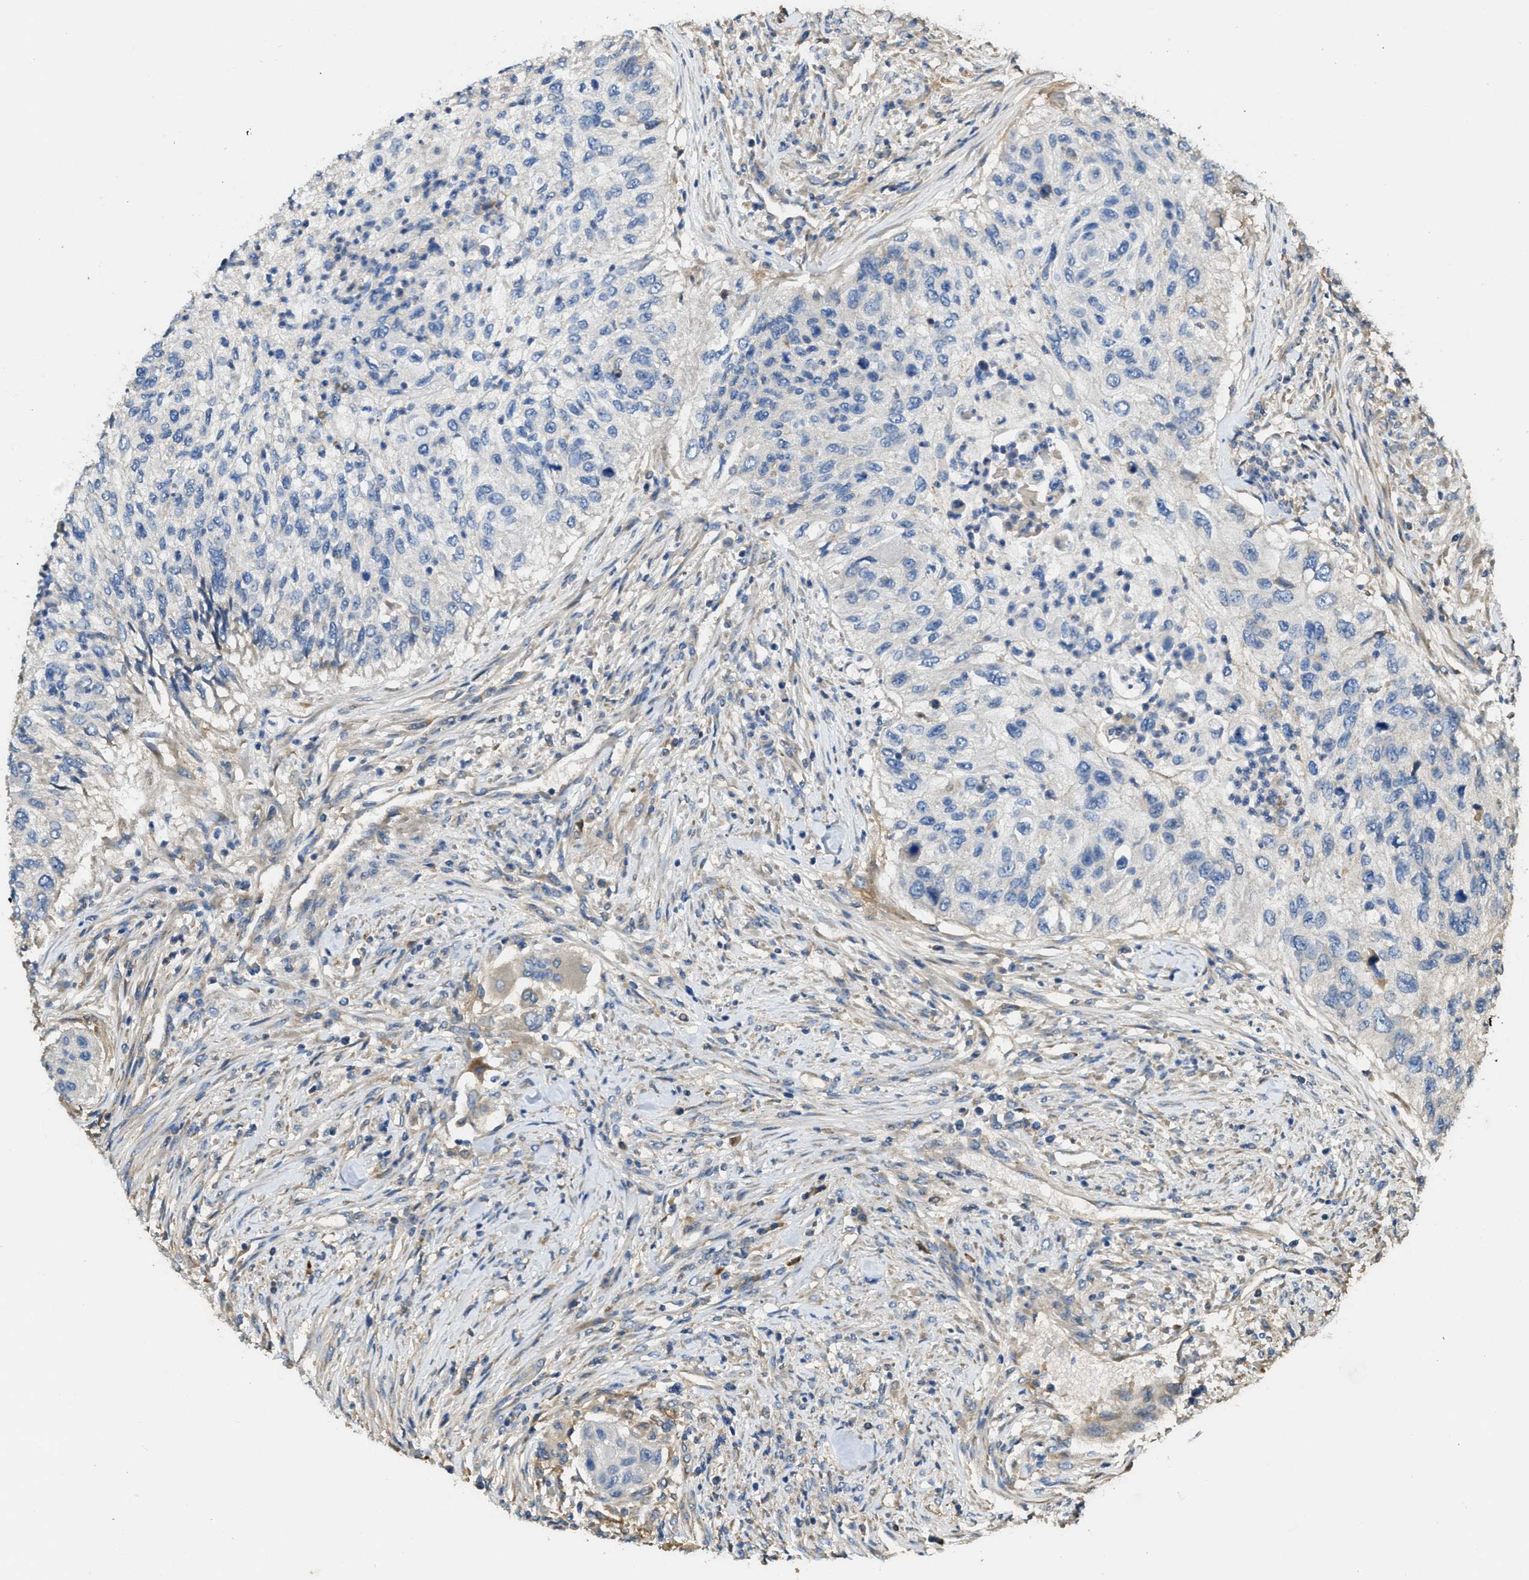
{"staining": {"intensity": "negative", "quantity": "none", "location": "none"}, "tissue": "urothelial cancer", "cell_type": "Tumor cells", "image_type": "cancer", "snomed": [{"axis": "morphology", "description": "Urothelial carcinoma, High grade"}, {"axis": "topography", "description": "Urinary bladder"}], "caption": "The histopathology image displays no staining of tumor cells in high-grade urothelial carcinoma.", "gene": "RIPK2", "patient": {"sex": "female", "age": 60}}